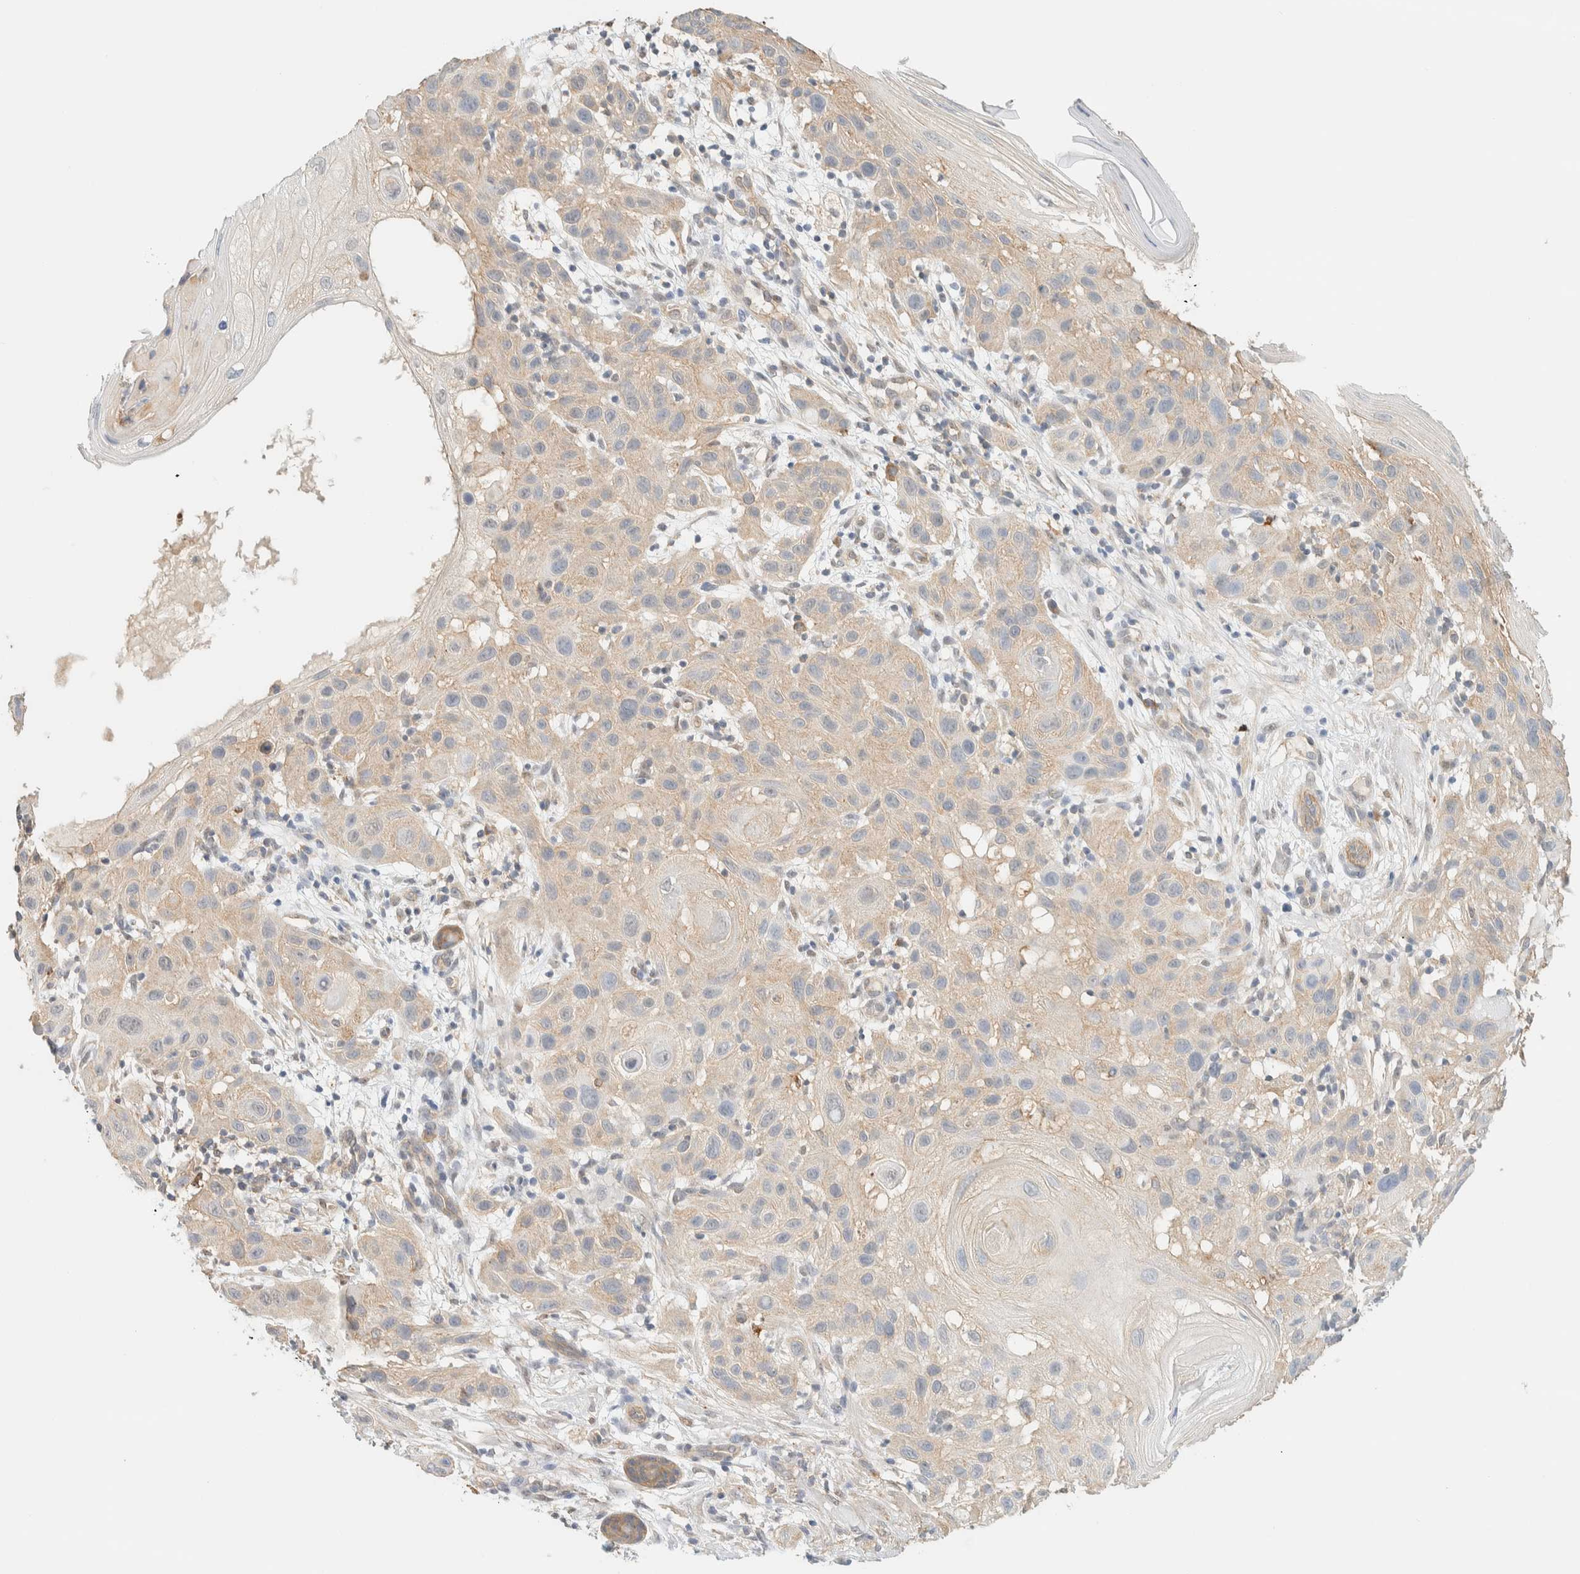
{"staining": {"intensity": "weak", "quantity": ">75%", "location": "cytoplasmic/membranous"}, "tissue": "skin cancer", "cell_type": "Tumor cells", "image_type": "cancer", "snomed": [{"axis": "morphology", "description": "Squamous cell carcinoma, NOS"}, {"axis": "topography", "description": "Skin"}], "caption": "Immunohistochemical staining of squamous cell carcinoma (skin) reveals weak cytoplasmic/membranous protein expression in about >75% of tumor cells.", "gene": "TBC1D8B", "patient": {"sex": "female", "age": 96}}